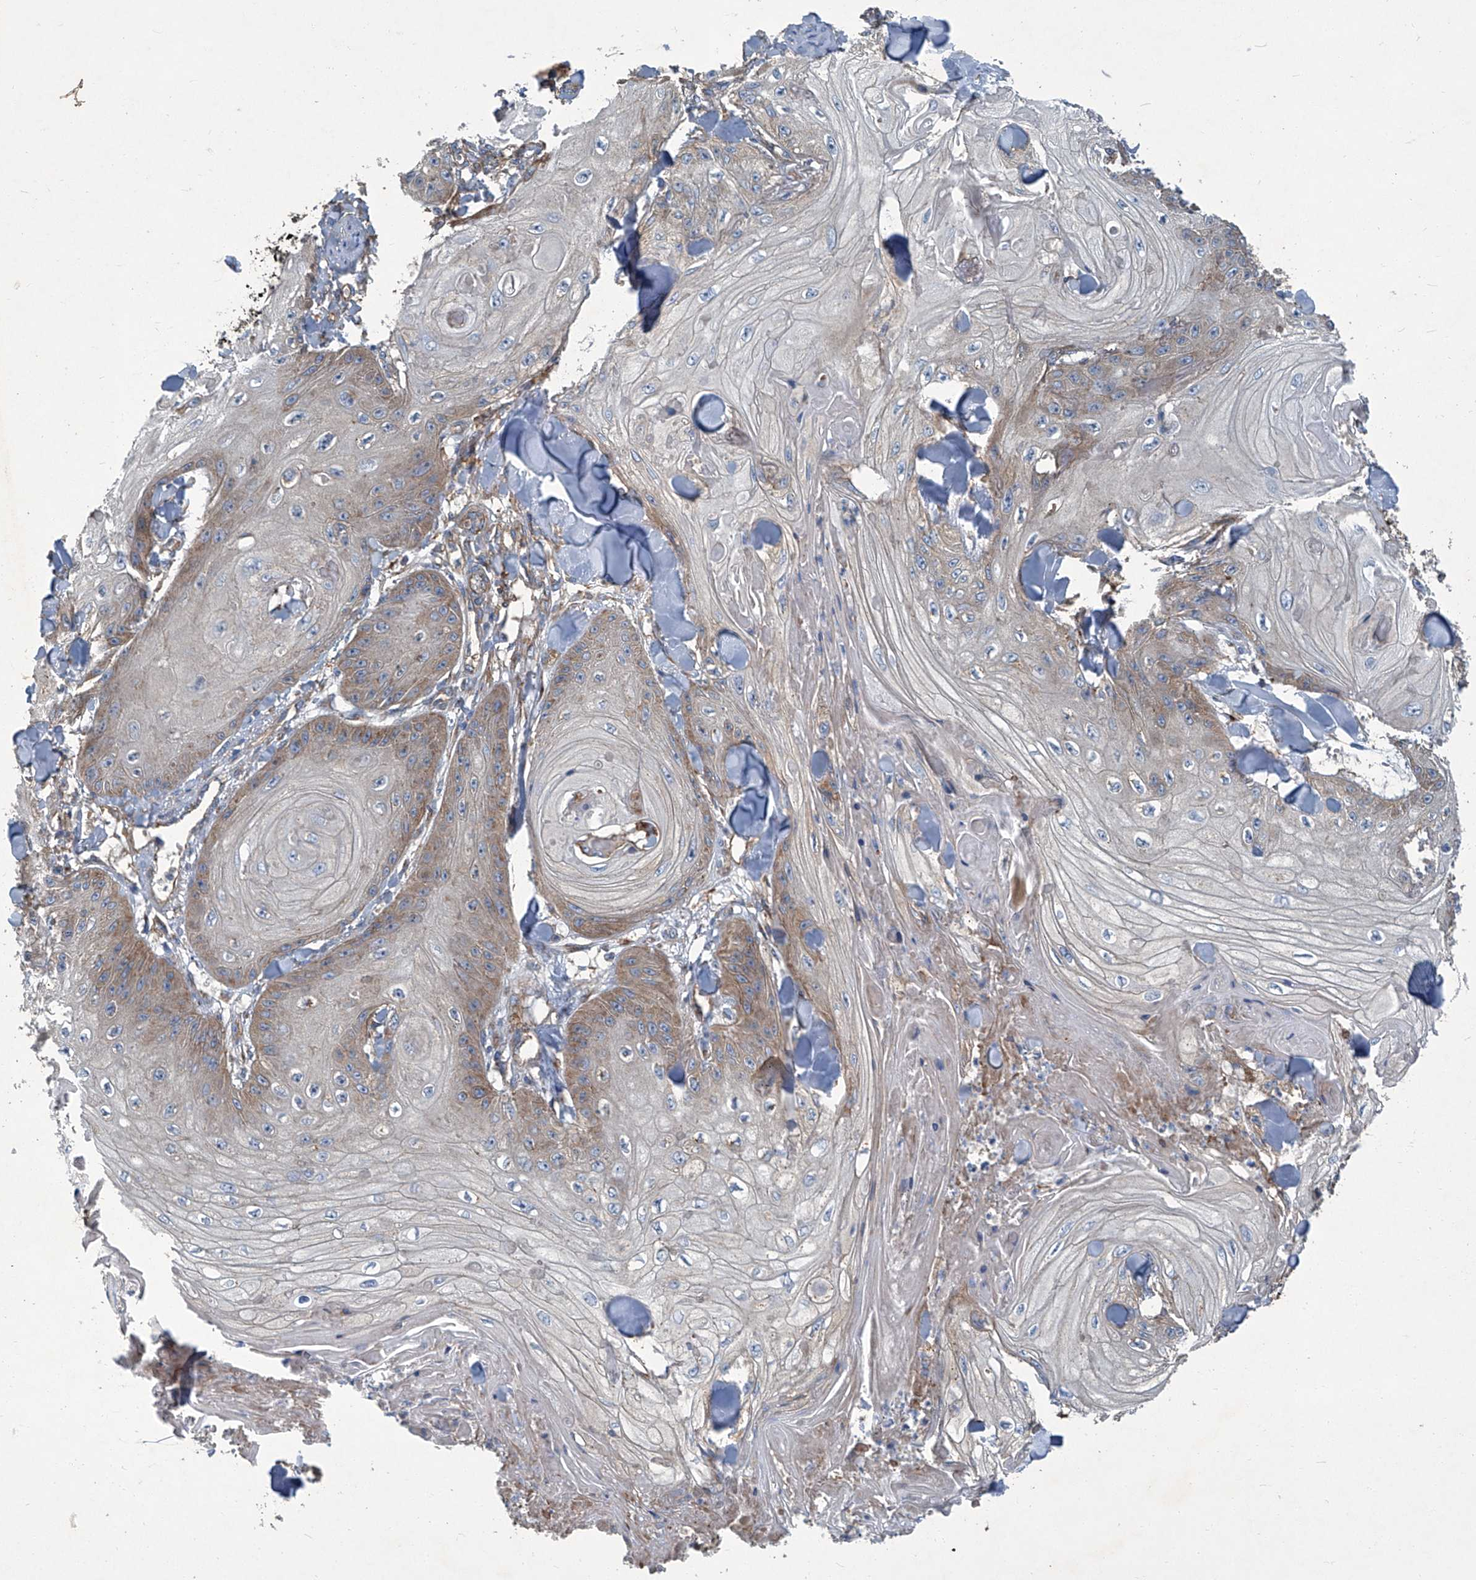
{"staining": {"intensity": "weak", "quantity": "<25%", "location": "cytoplasmic/membranous"}, "tissue": "skin cancer", "cell_type": "Tumor cells", "image_type": "cancer", "snomed": [{"axis": "morphology", "description": "Squamous cell carcinoma, NOS"}, {"axis": "topography", "description": "Skin"}], "caption": "Tumor cells are negative for protein expression in human skin squamous cell carcinoma.", "gene": "PIGH", "patient": {"sex": "male", "age": 74}}